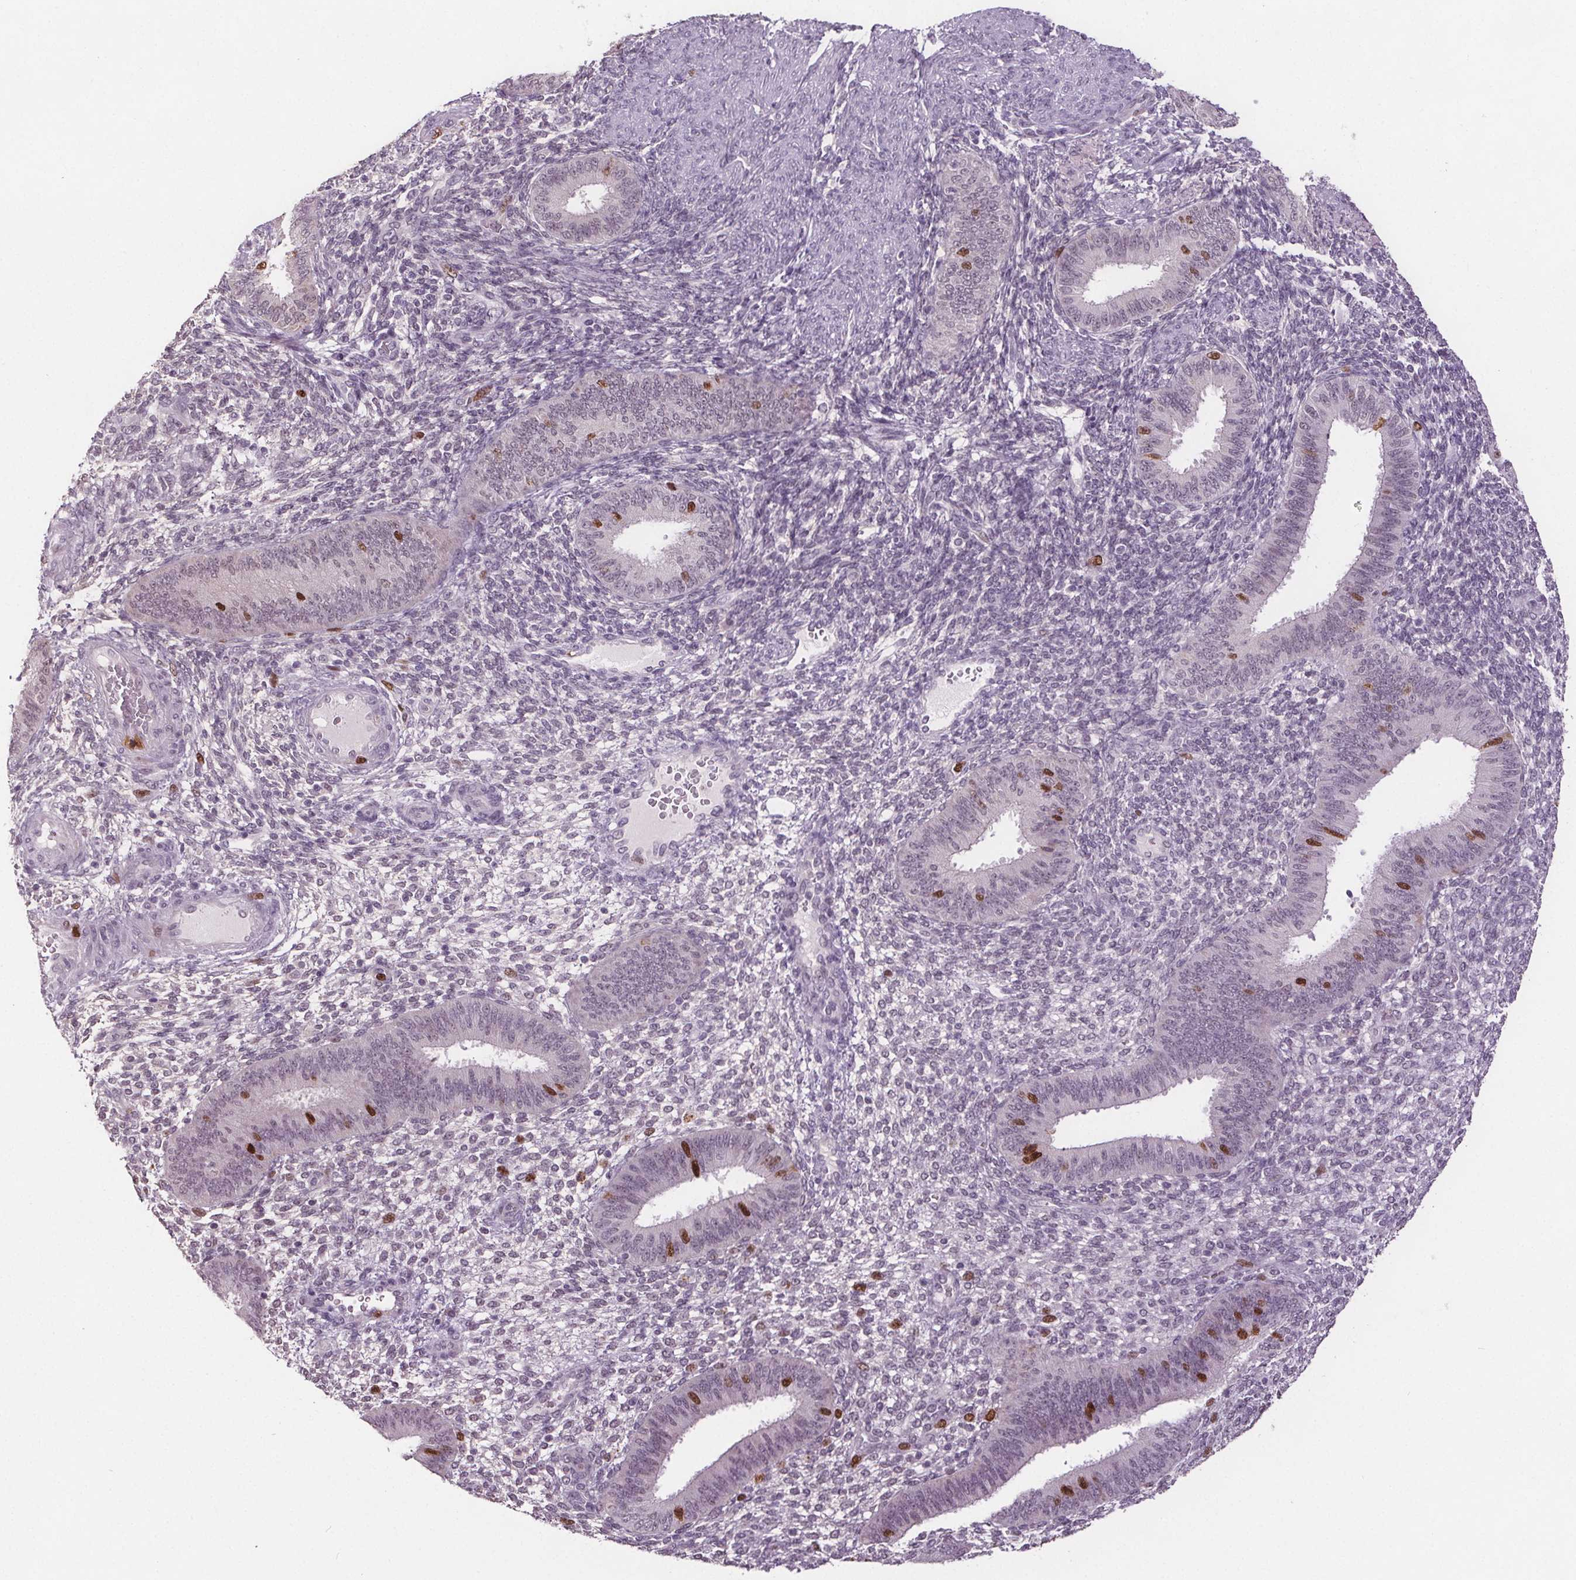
{"staining": {"intensity": "negative", "quantity": "none", "location": "none"}, "tissue": "endometrium", "cell_type": "Cells in endometrial stroma", "image_type": "normal", "snomed": [{"axis": "morphology", "description": "Normal tissue, NOS"}, {"axis": "topography", "description": "Endometrium"}], "caption": "A high-resolution micrograph shows immunohistochemistry staining of benign endometrium, which exhibits no significant expression in cells in endometrial stroma.", "gene": "CENPF", "patient": {"sex": "female", "age": 39}}